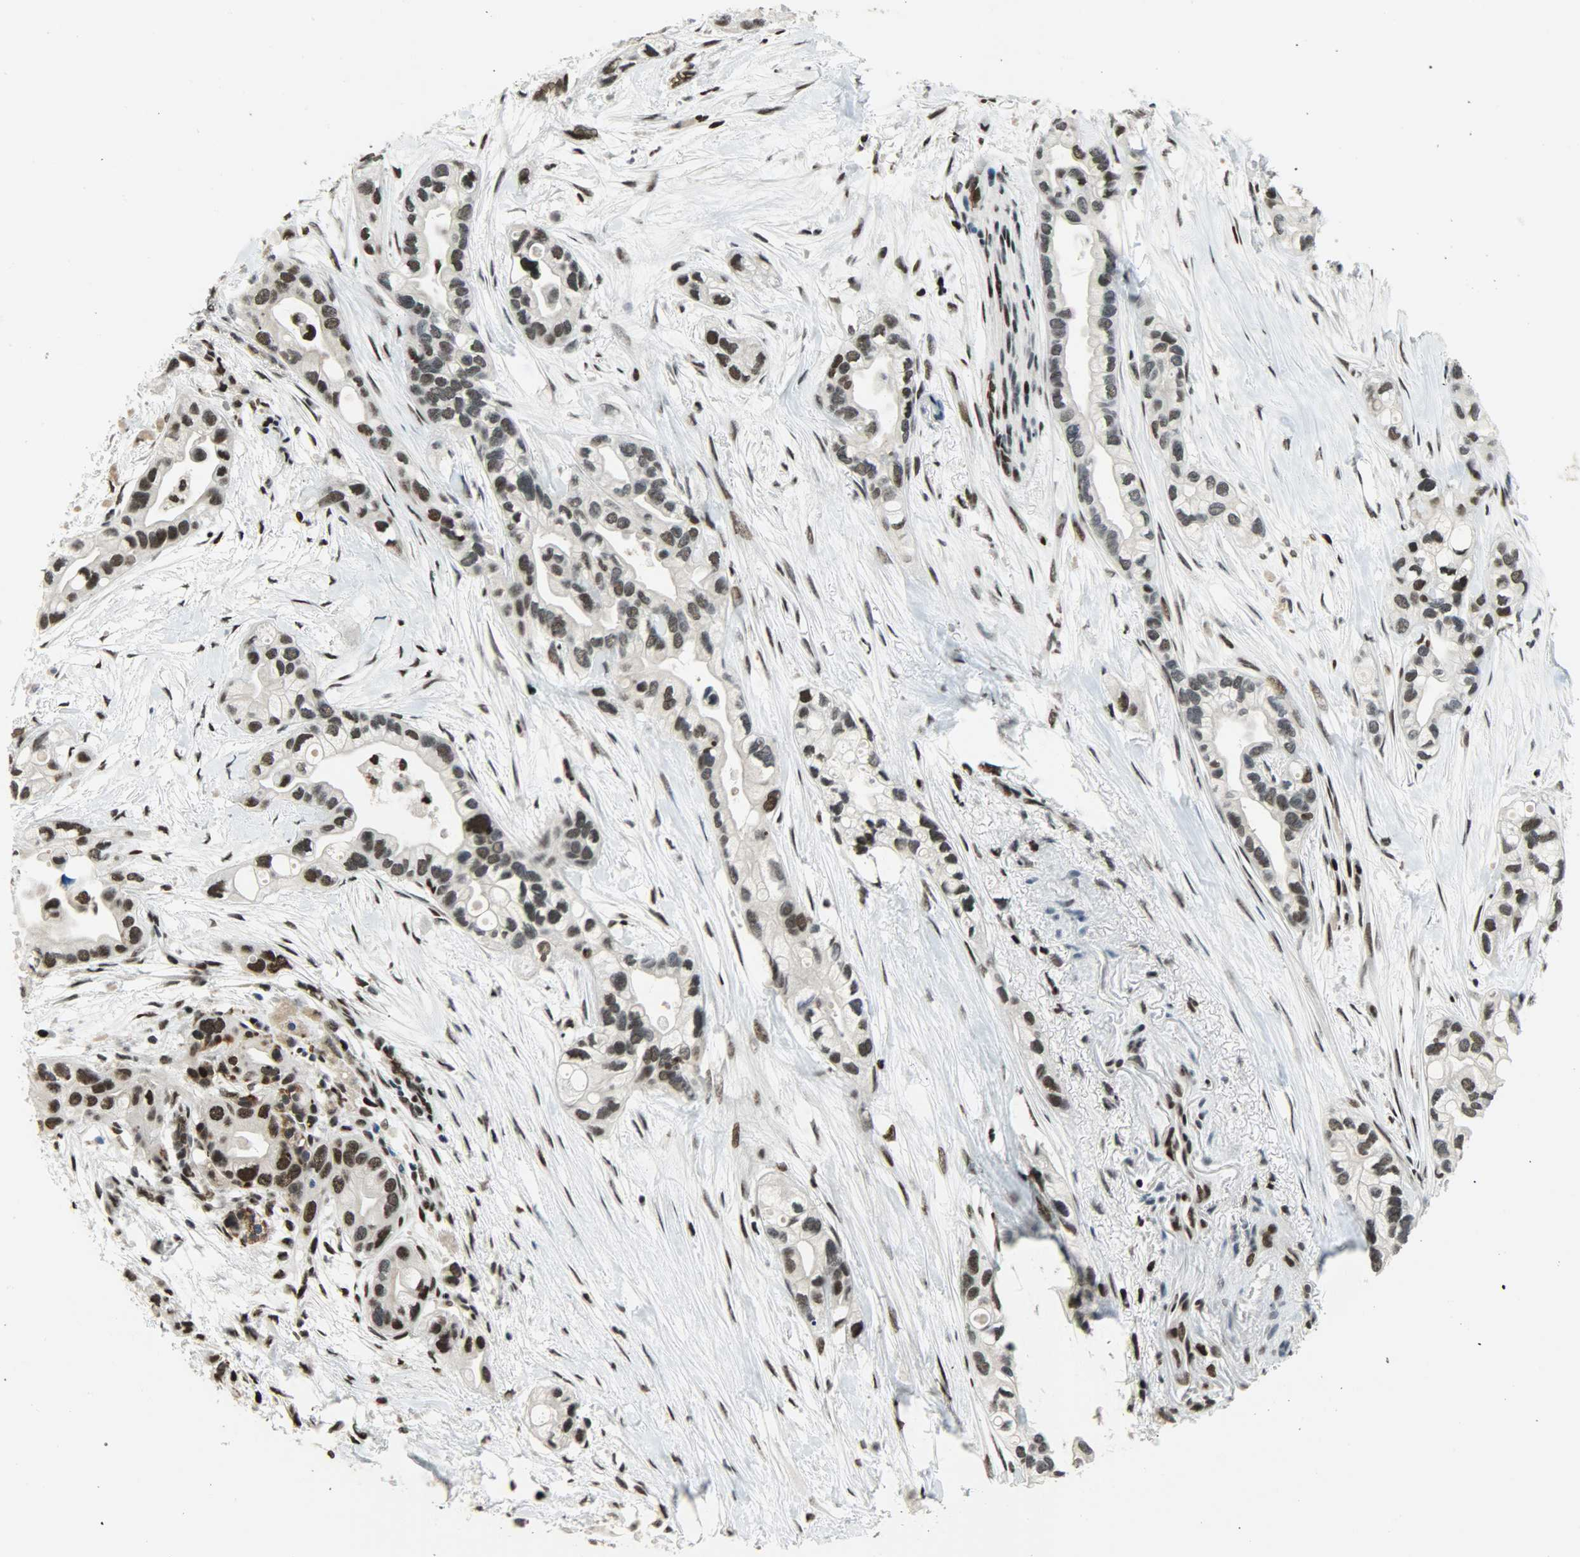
{"staining": {"intensity": "strong", "quantity": ">75%", "location": "nuclear"}, "tissue": "pancreatic cancer", "cell_type": "Tumor cells", "image_type": "cancer", "snomed": [{"axis": "morphology", "description": "Adenocarcinoma, NOS"}, {"axis": "topography", "description": "Pancreas"}], "caption": "Human adenocarcinoma (pancreatic) stained for a protein (brown) shows strong nuclear positive expression in approximately >75% of tumor cells.", "gene": "SNAI1", "patient": {"sex": "female", "age": 77}}